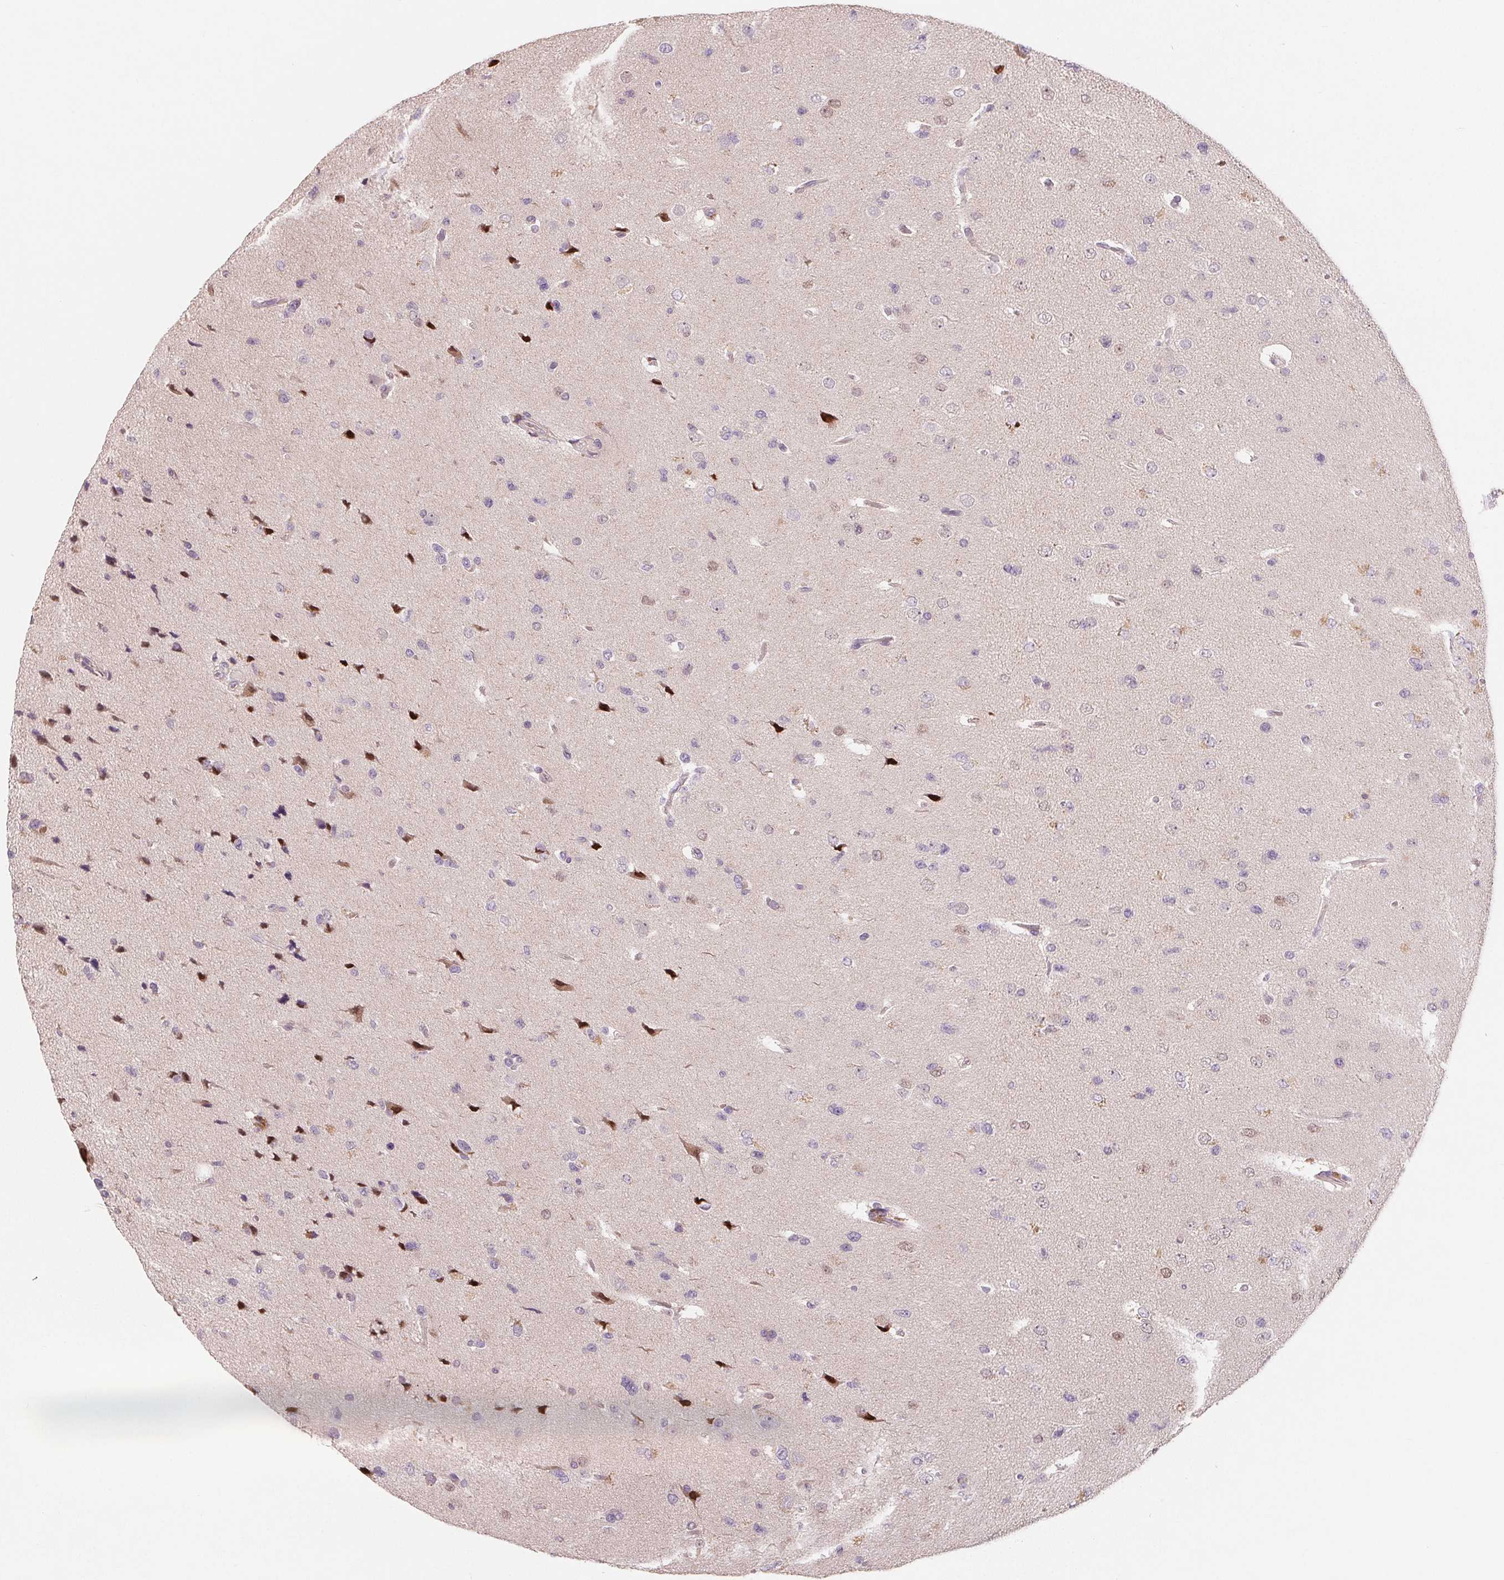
{"staining": {"intensity": "weak", "quantity": "<25%", "location": "cytoplasmic/membranous,nuclear"}, "tissue": "glioma", "cell_type": "Tumor cells", "image_type": "cancer", "snomed": [{"axis": "morphology", "description": "Glioma, malignant, Low grade"}, {"axis": "topography", "description": "Brain"}], "caption": "Immunohistochemistry of human glioma displays no expression in tumor cells.", "gene": "AQP8", "patient": {"sex": "female", "age": 55}}